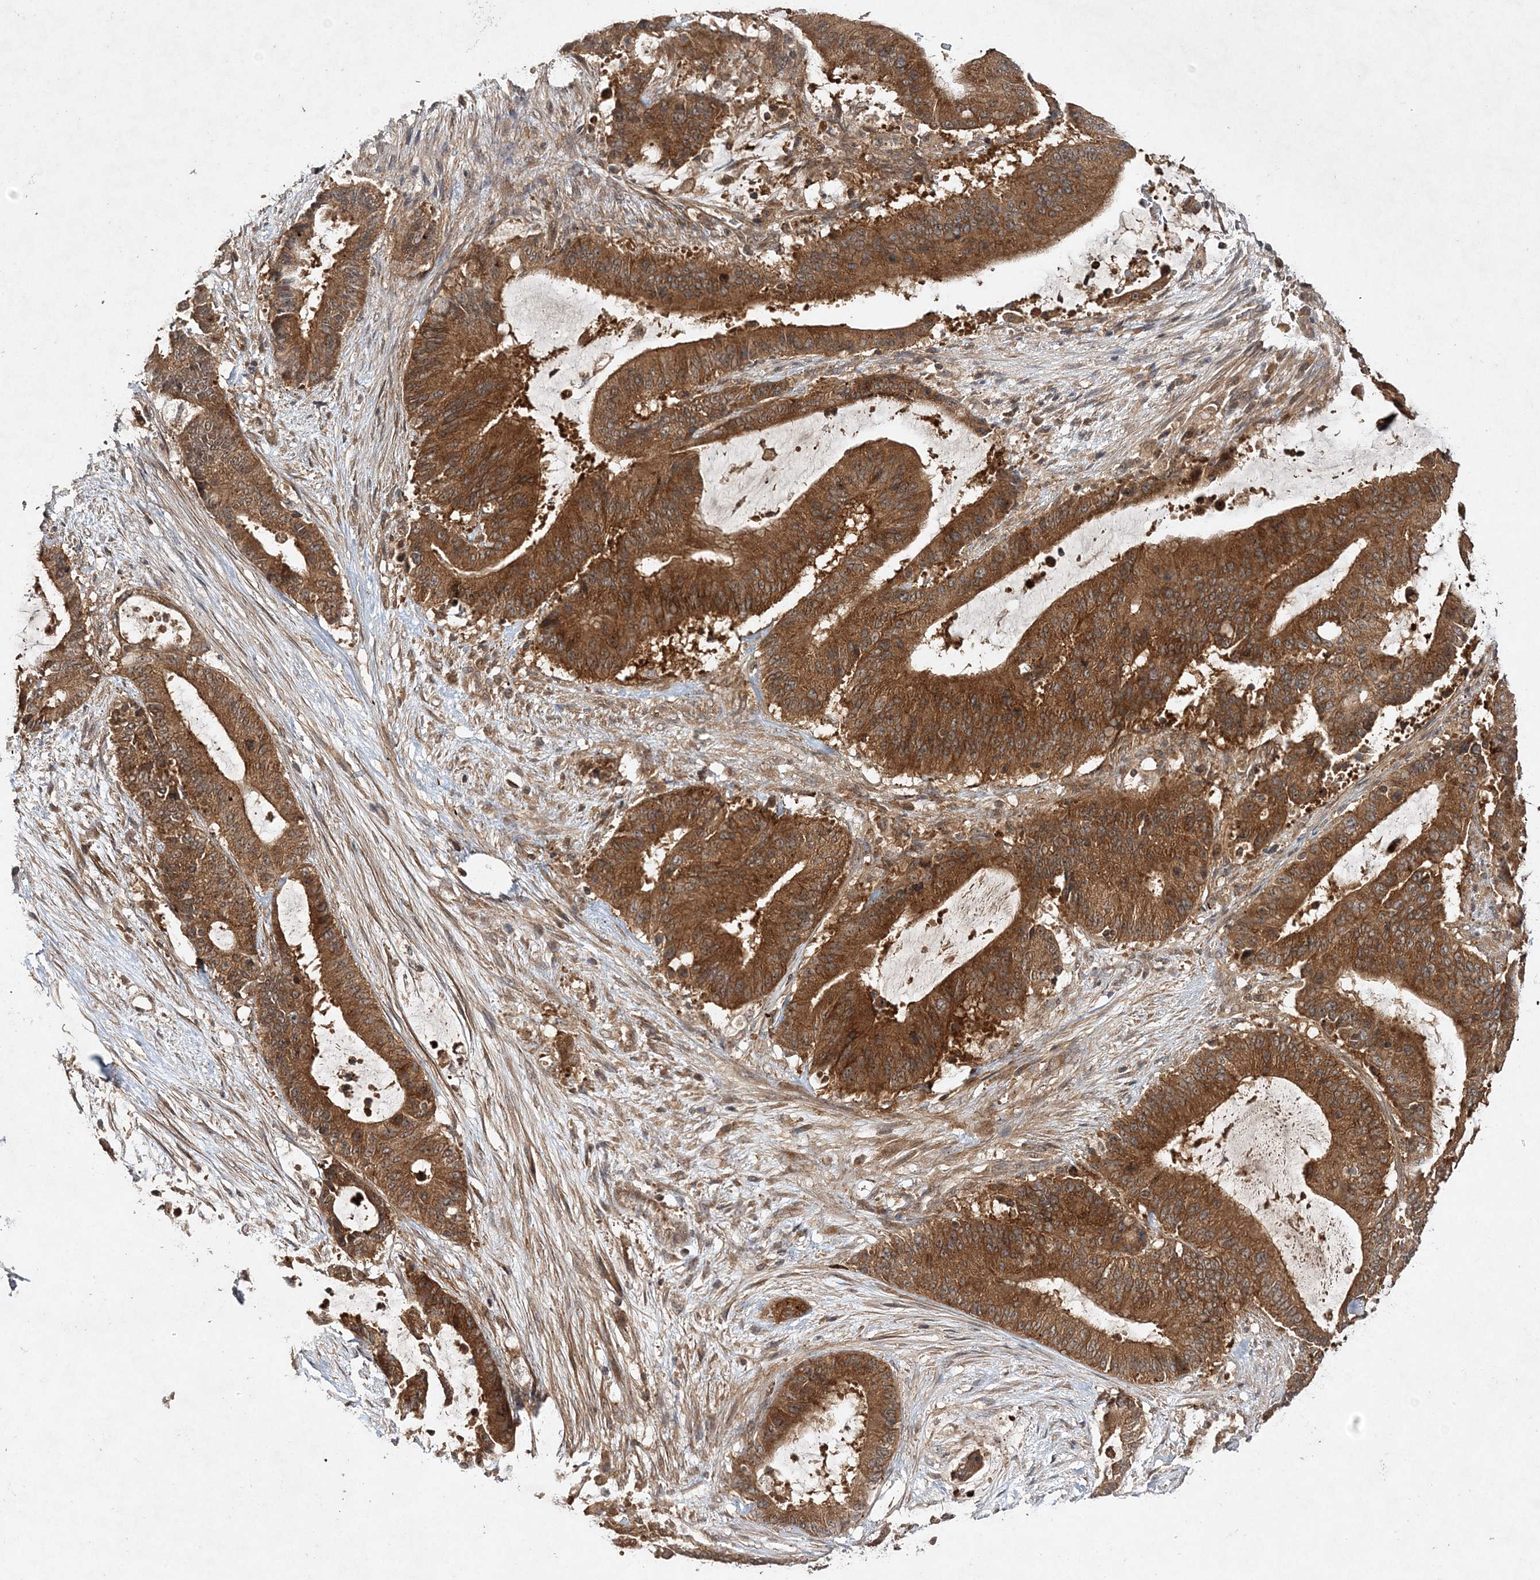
{"staining": {"intensity": "strong", "quantity": ">75%", "location": "cytoplasmic/membranous"}, "tissue": "liver cancer", "cell_type": "Tumor cells", "image_type": "cancer", "snomed": [{"axis": "morphology", "description": "Normal tissue, NOS"}, {"axis": "morphology", "description": "Cholangiocarcinoma"}, {"axis": "topography", "description": "Liver"}, {"axis": "topography", "description": "Peripheral nerve tissue"}], "caption": "Immunohistochemical staining of cholangiocarcinoma (liver) demonstrates high levels of strong cytoplasmic/membranous protein staining in about >75% of tumor cells.", "gene": "TMEM9B", "patient": {"sex": "female", "age": 73}}